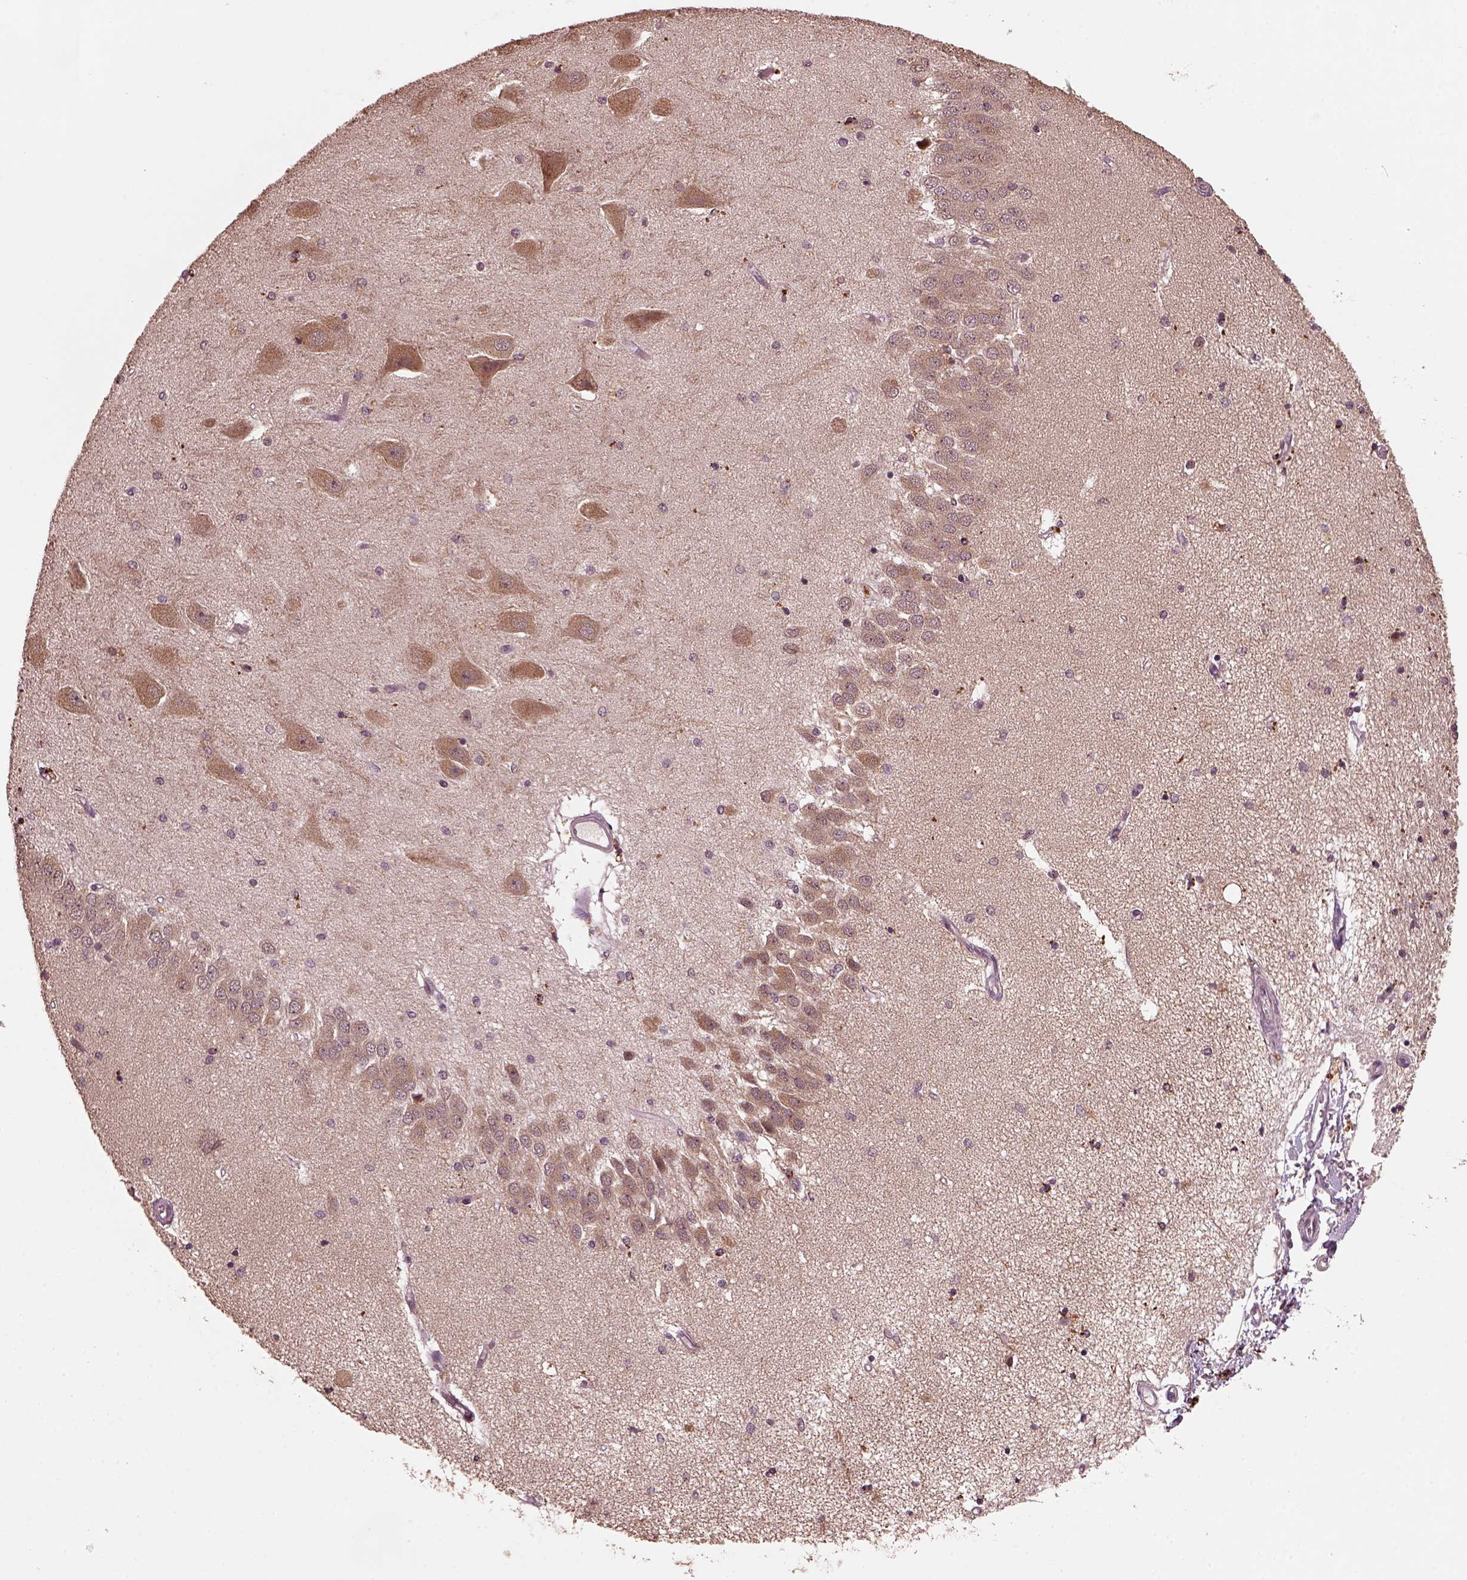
{"staining": {"intensity": "negative", "quantity": "none", "location": "none"}, "tissue": "hippocampus", "cell_type": "Glial cells", "image_type": "normal", "snomed": [{"axis": "morphology", "description": "Normal tissue, NOS"}, {"axis": "topography", "description": "Hippocampus"}], "caption": "Micrograph shows no significant protein staining in glial cells of normal hippocampus. Brightfield microscopy of immunohistochemistry (IHC) stained with DAB (brown) and hematoxylin (blue), captured at high magnification.", "gene": "RUFY3", "patient": {"sex": "female", "age": 54}}